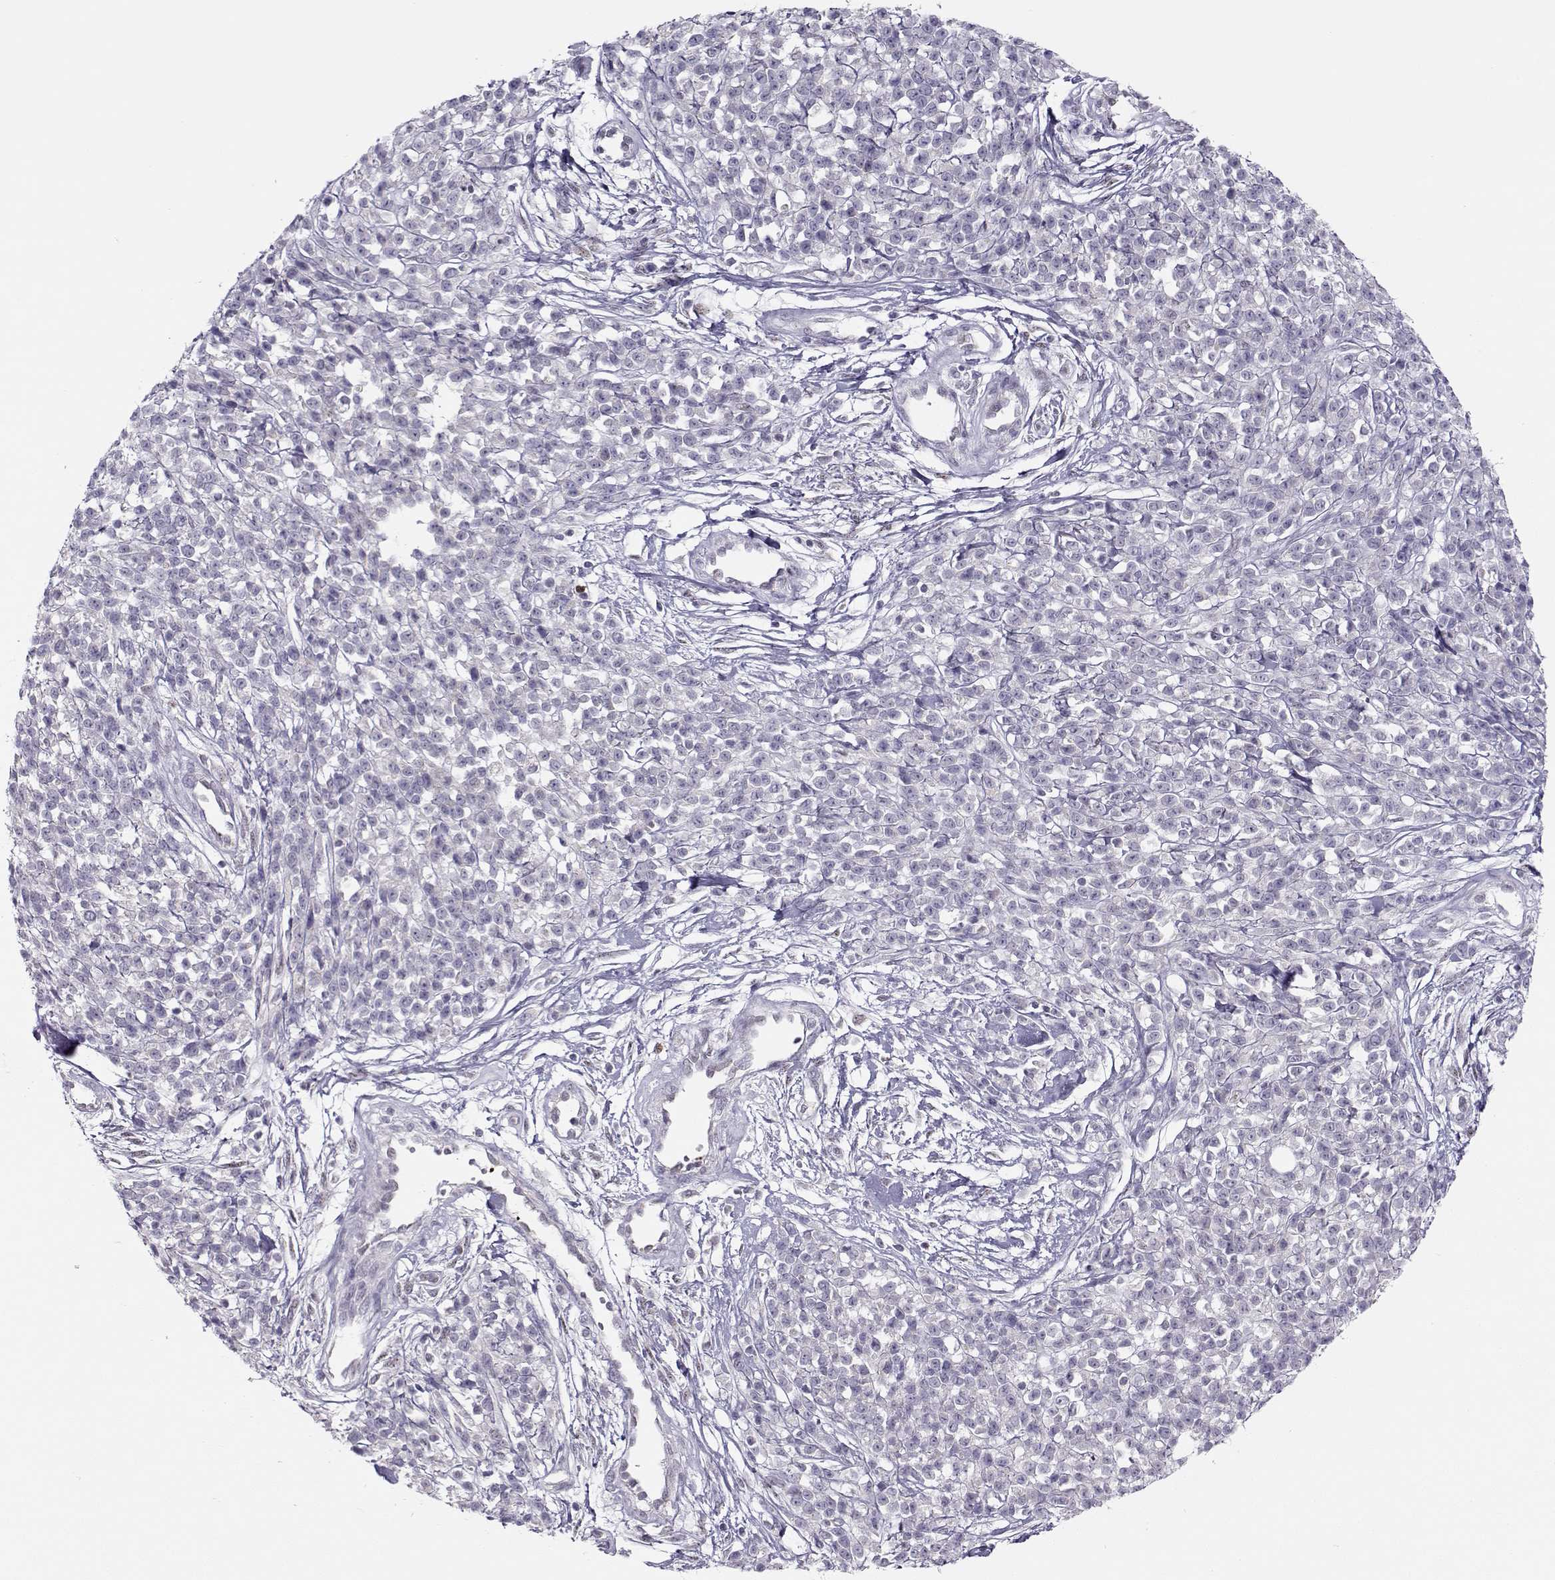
{"staining": {"intensity": "negative", "quantity": "none", "location": "none"}, "tissue": "melanoma", "cell_type": "Tumor cells", "image_type": "cancer", "snomed": [{"axis": "morphology", "description": "Malignant melanoma, NOS"}, {"axis": "topography", "description": "Skin"}, {"axis": "topography", "description": "Skin of trunk"}], "caption": "Malignant melanoma was stained to show a protein in brown. There is no significant staining in tumor cells. (Brightfield microscopy of DAB (3,3'-diaminobenzidine) immunohistochemistry at high magnification).", "gene": "KLF17", "patient": {"sex": "male", "age": 74}}